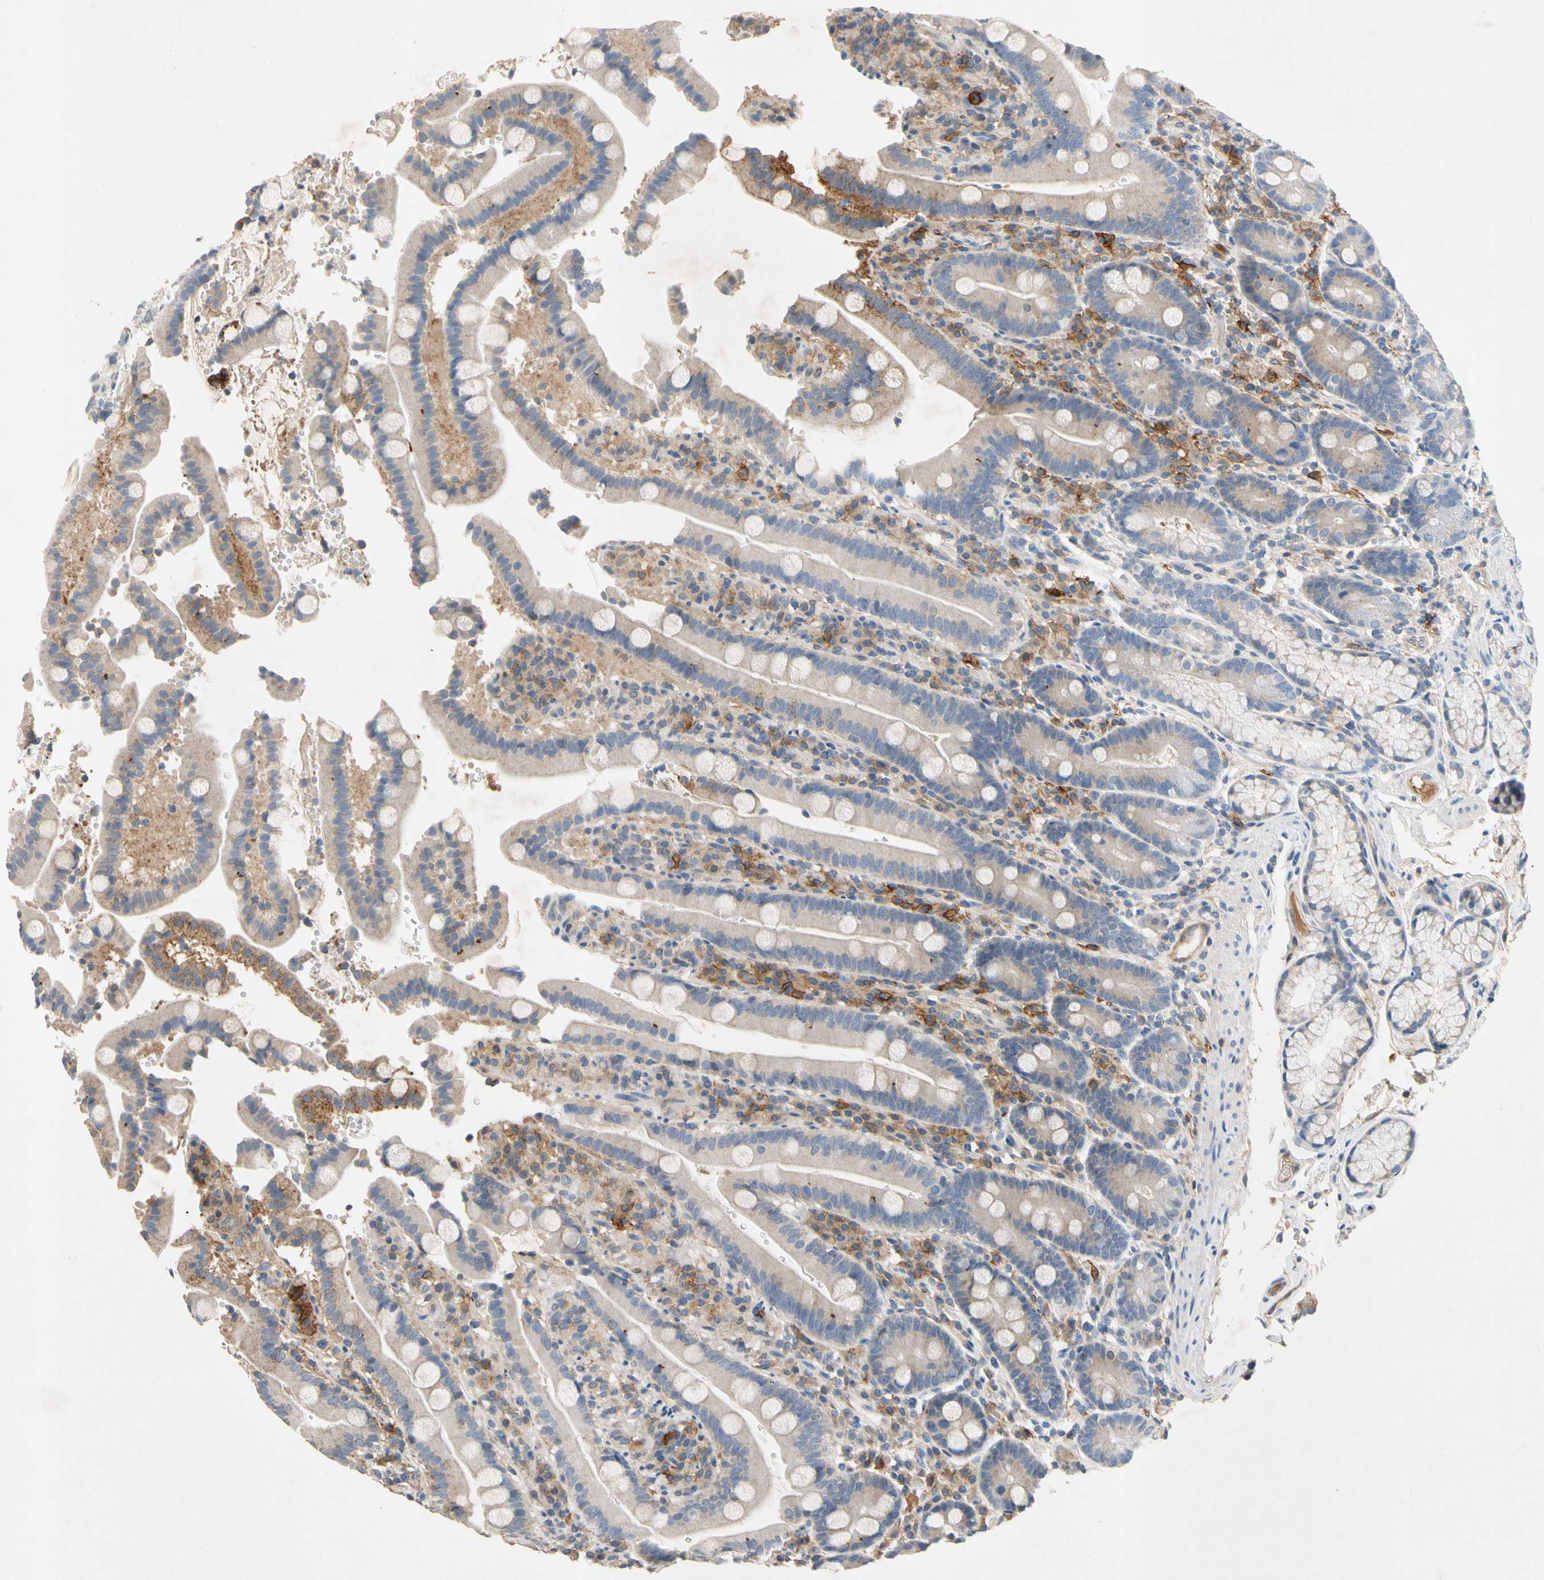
{"staining": {"intensity": "strong", "quantity": "<25%", "location": "cytoplasmic/membranous"}, "tissue": "duodenum", "cell_type": "Glandular cells", "image_type": "normal", "snomed": [{"axis": "morphology", "description": "Normal tissue, NOS"}, {"axis": "topography", "description": "Small intestine, NOS"}], "caption": "Human duodenum stained for a protein (brown) demonstrates strong cytoplasmic/membranous positive positivity in about <25% of glandular cells.", "gene": "NDFIP2", "patient": {"sex": "female", "age": 71}}